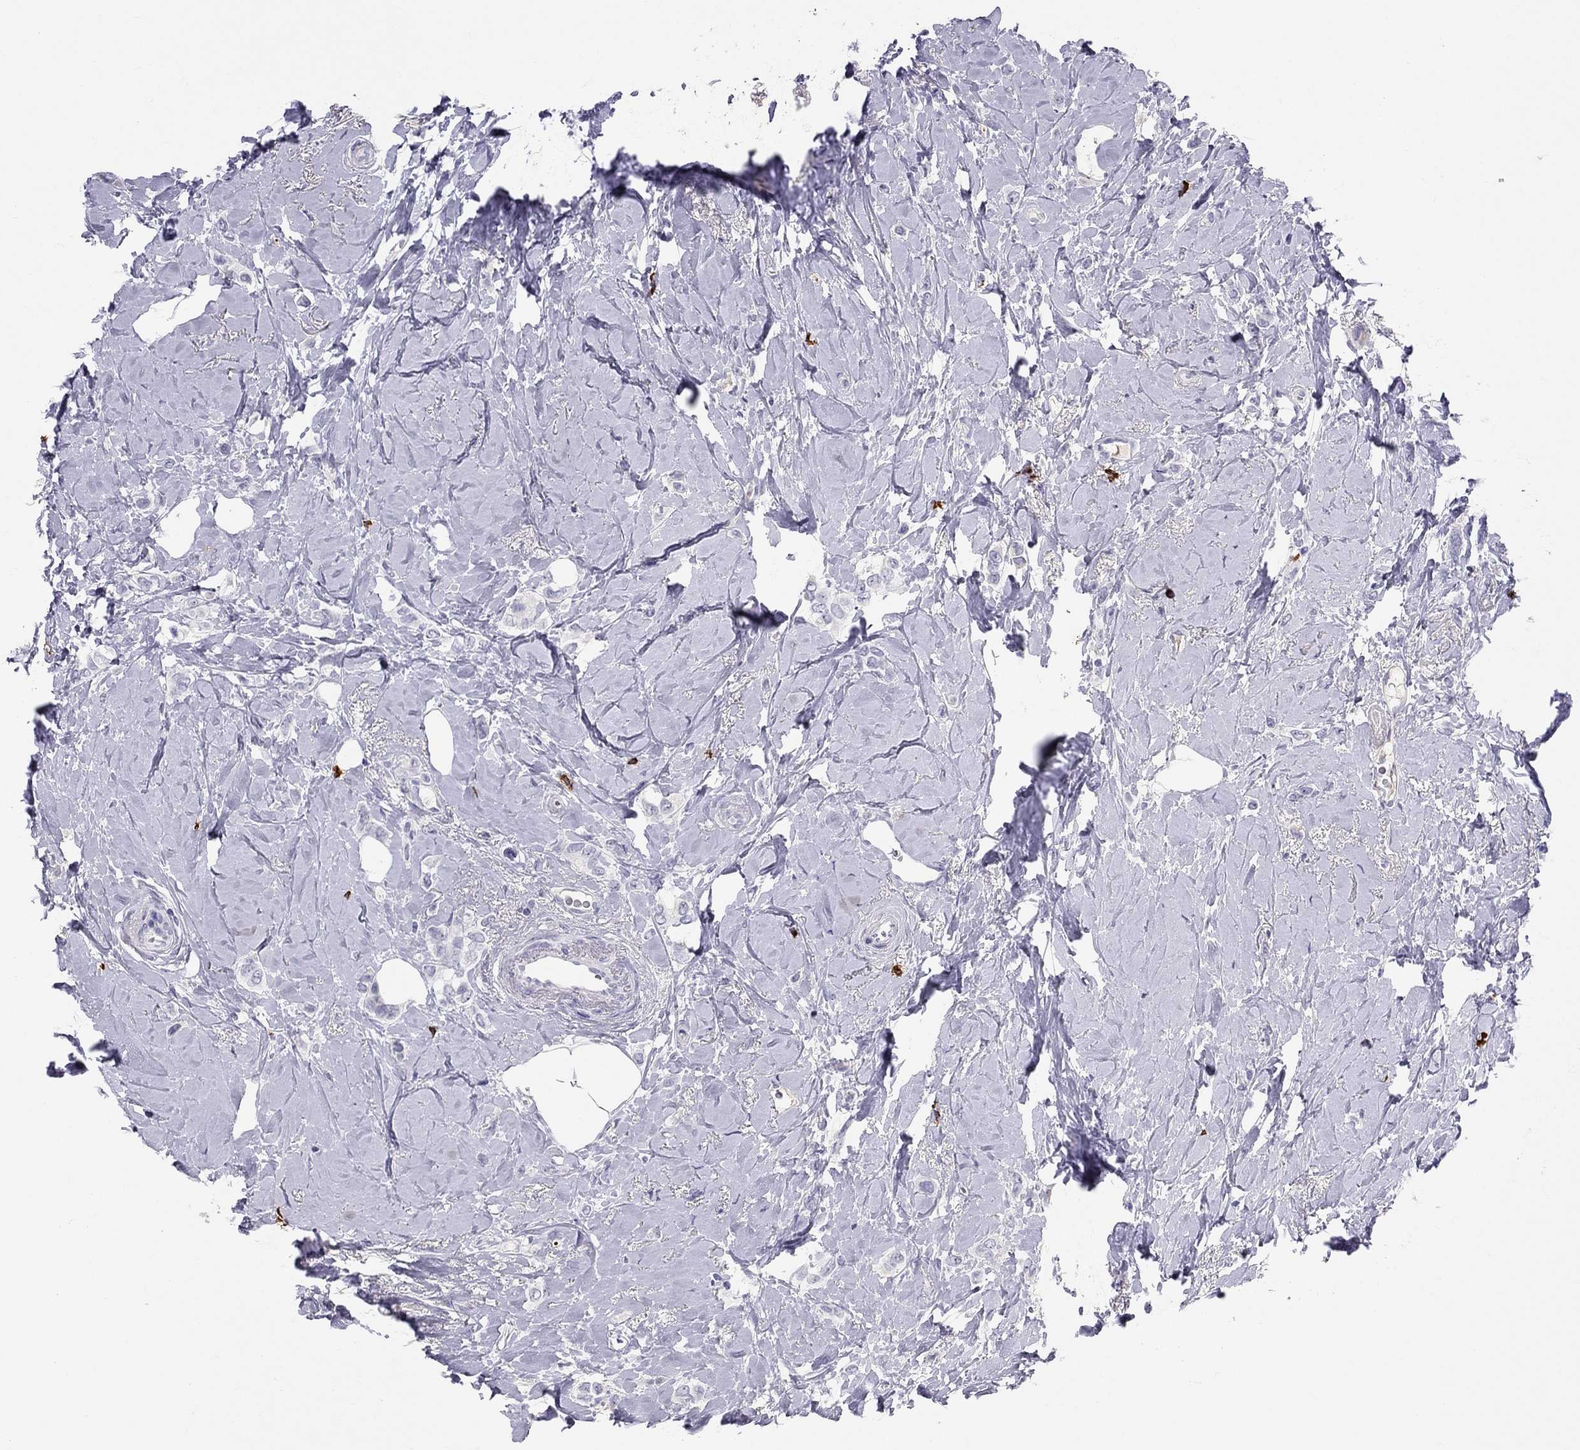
{"staining": {"intensity": "negative", "quantity": "none", "location": "none"}, "tissue": "breast cancer", "cell_type": "Tumor cells", "image_type": "cancer", "snomed": [{"axis": "morphology", "description": "Lobular carcinoma"}, {"axis": "topography", "description": "Breast"}], "caption": "Tumor cells show no significant protein staining in breast cancer.", "gene": "IL17REL", "patient": {"sex": "female", "age": 66}}